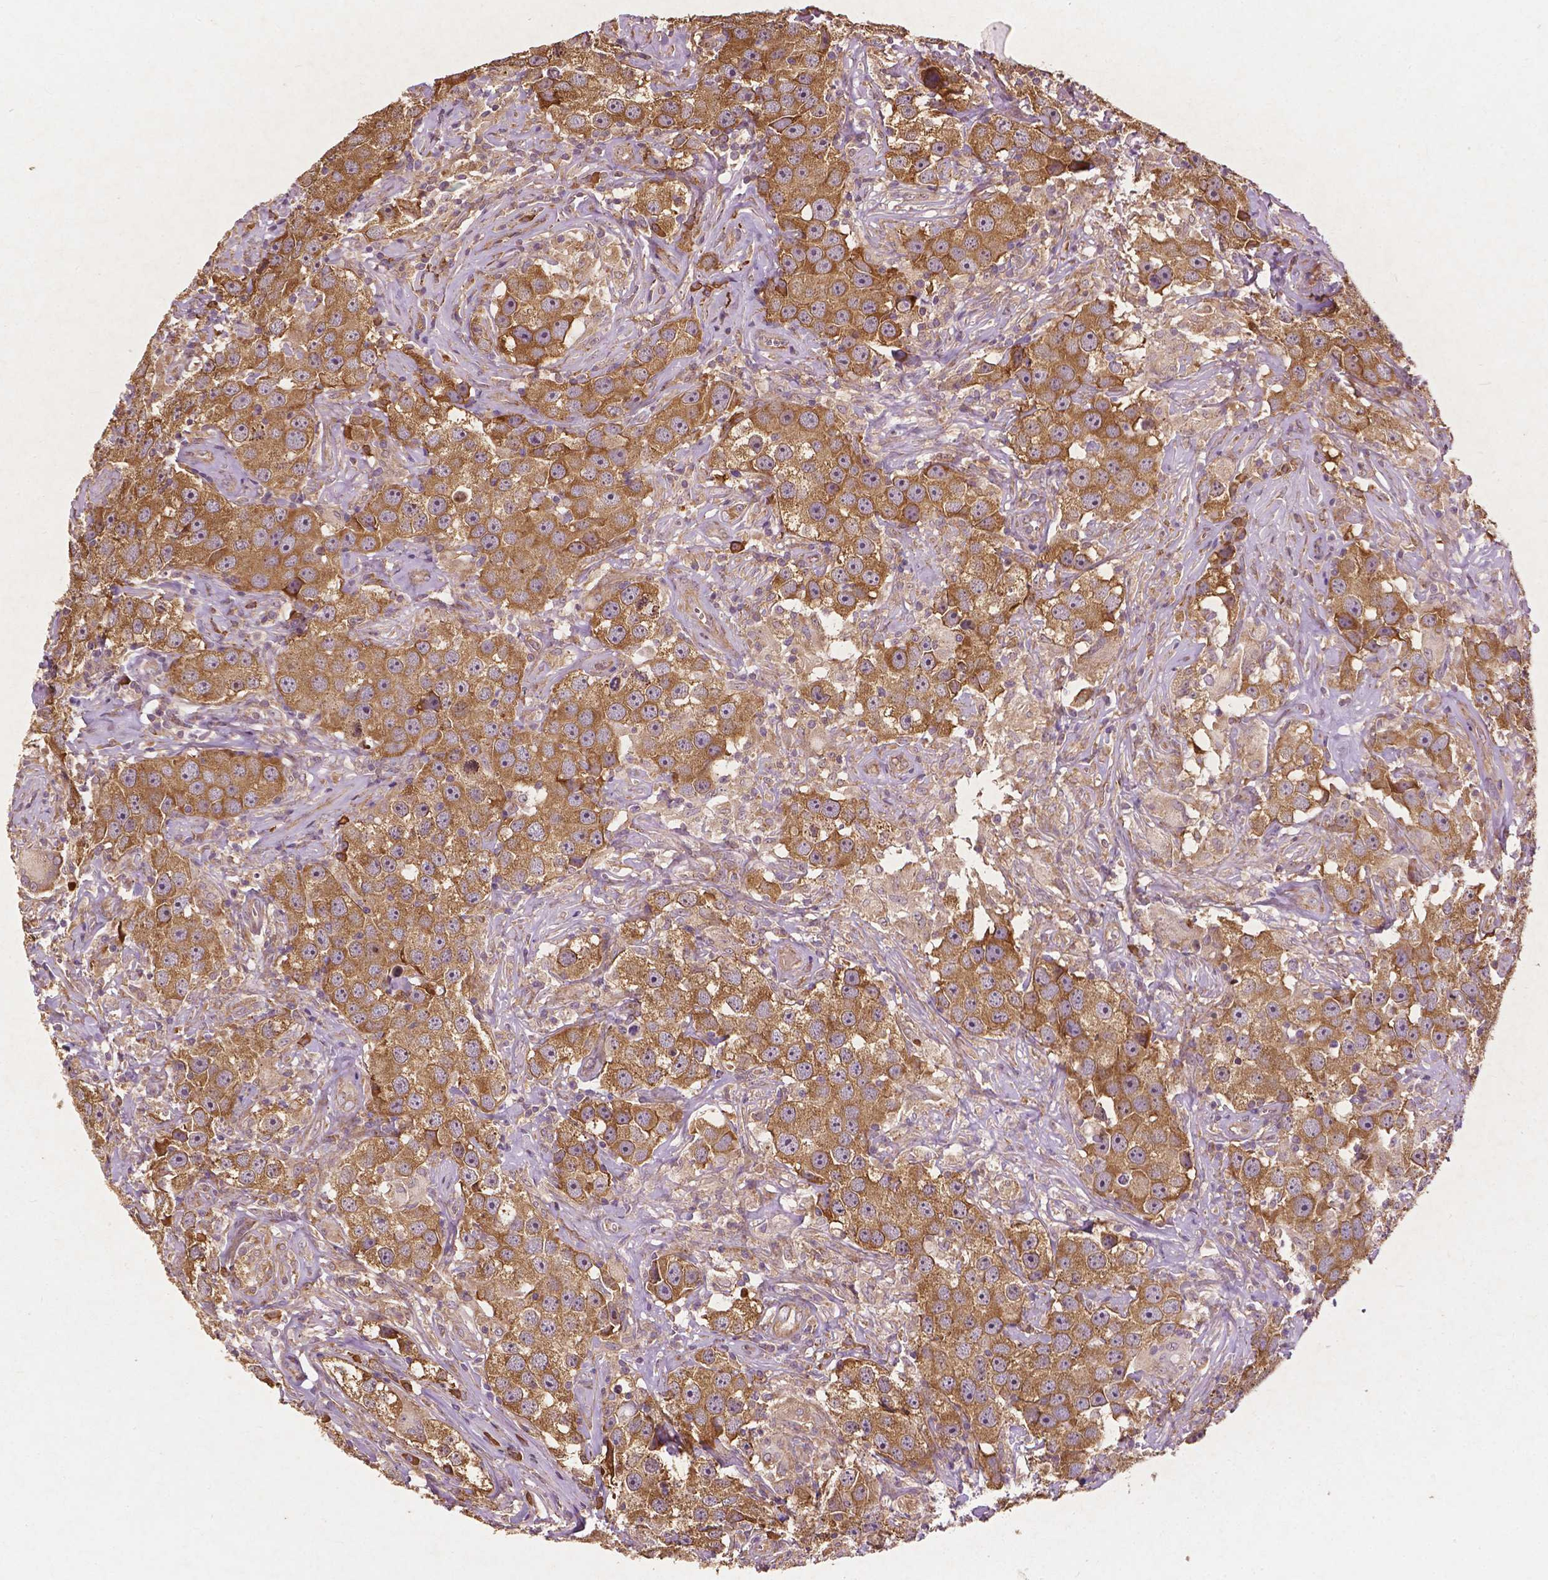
{"staining": {"intensity": "strong", "quantity": ">75%", "location": "cytoplasmic/membranous"}, "tissue": "testis cancer", "cell_type": "Tumor cells", "image_type": "cancer", "snomed": [{"axis": "morphology", "description": "Seminoma, NOS"}, {"axis": "topography", "description": "Testis"}], "caption": "The histopathology image demonstrates a brown stain indicating the presence of a protein in the cytoplasmic/membranous of tumor cells in testis cancer.", "gene": "G3BP1", "patient": {"sex": "male", "age": 49}}